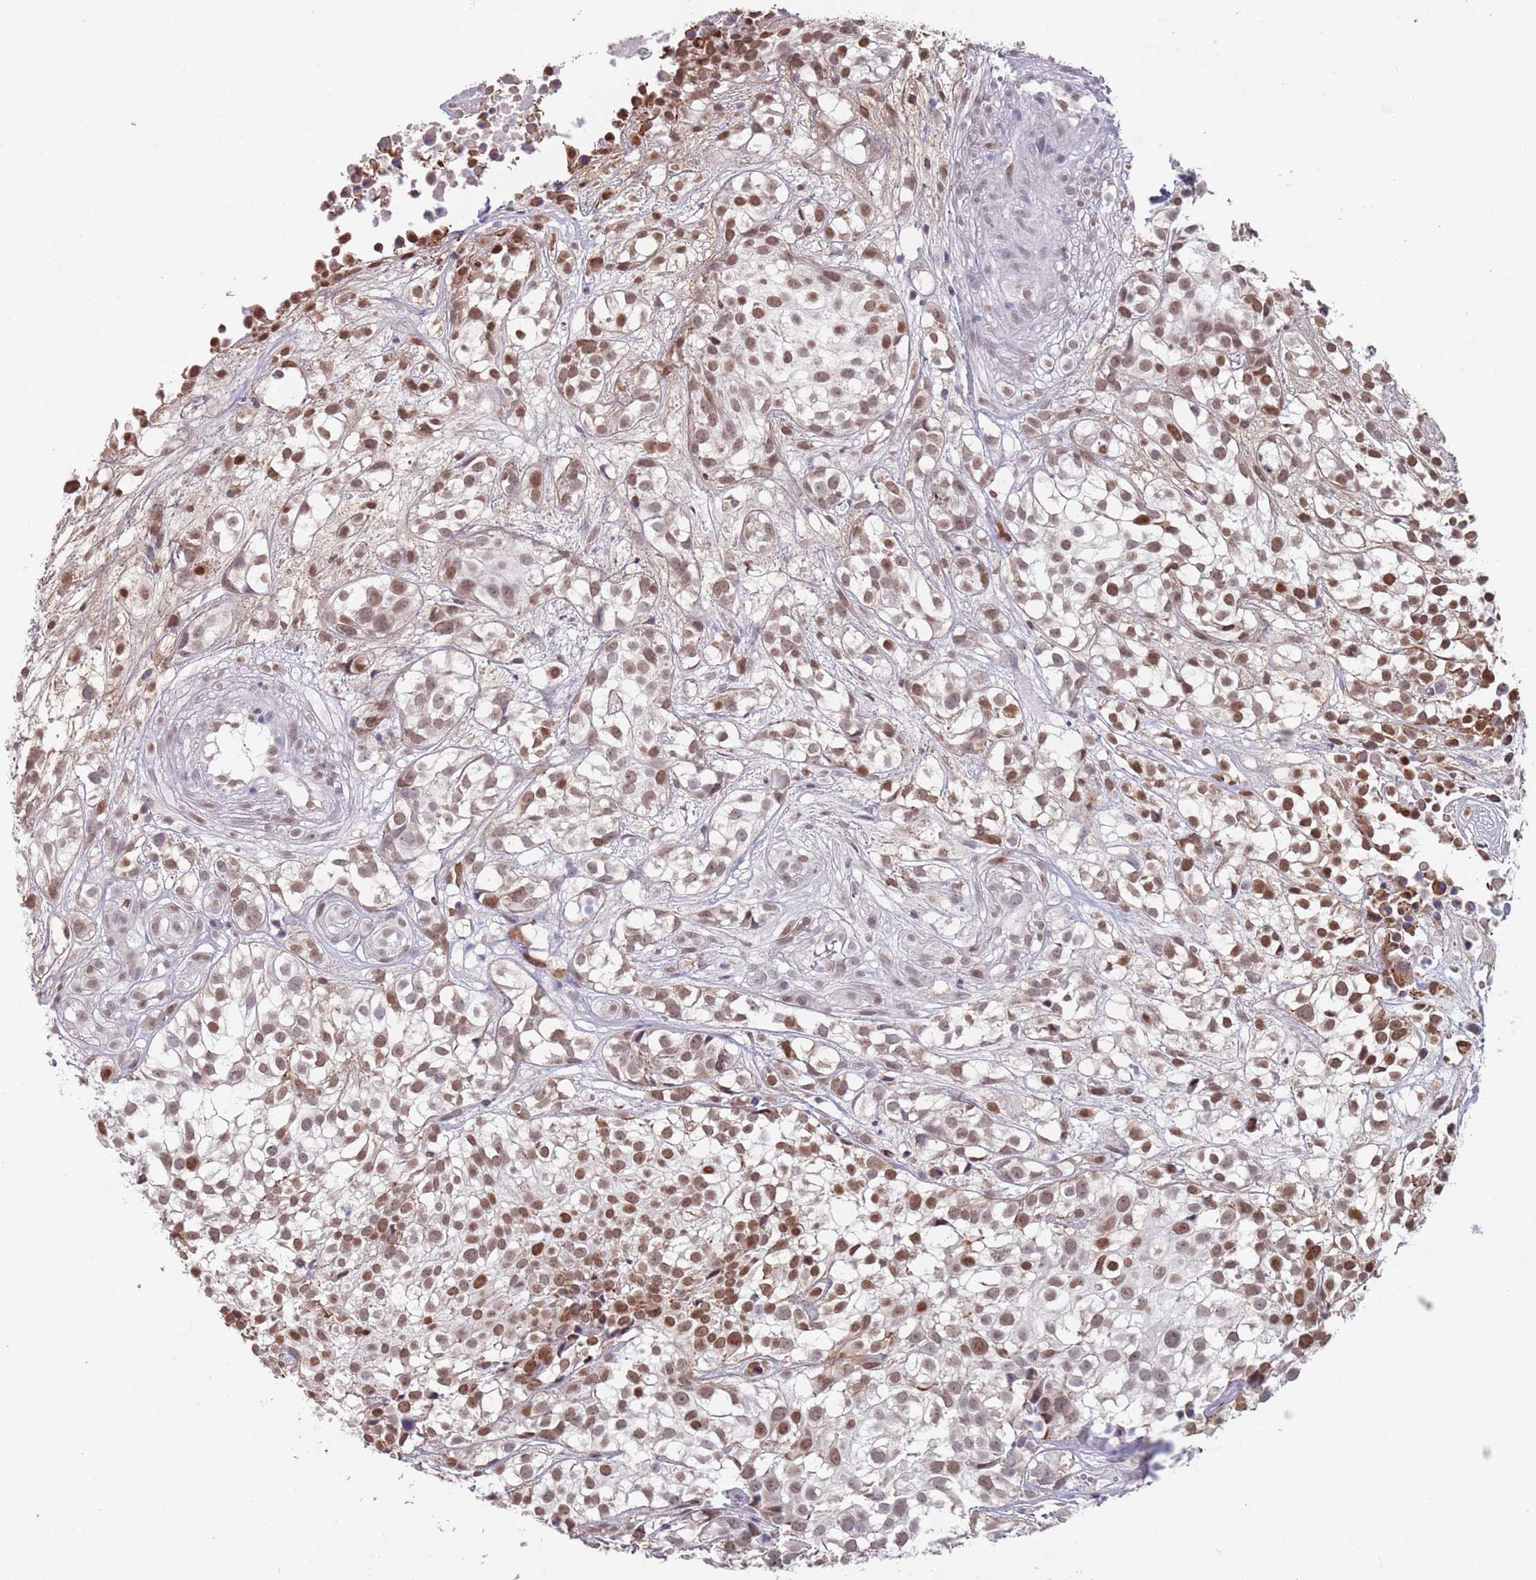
{"staining": {"intensity": "moderate", "quantity": ">75%", "location": "nuclear"}, "tissue": "urothelial cancer", "cell_type": "Tumor cells", "image_type": "cancer", "snomed": [{"axis": "morphology", "description": "Urothelial carcinoma, High grade"}, {"axis": "topography", "description": "Urinary bladder"}], "caption": "Human high-grade urothelial carcinoma stained with a protein marker reveals moderate staining in tumor cells.", "gene": "MFSD12", "patient": {"sex": "male", "age": 56}}